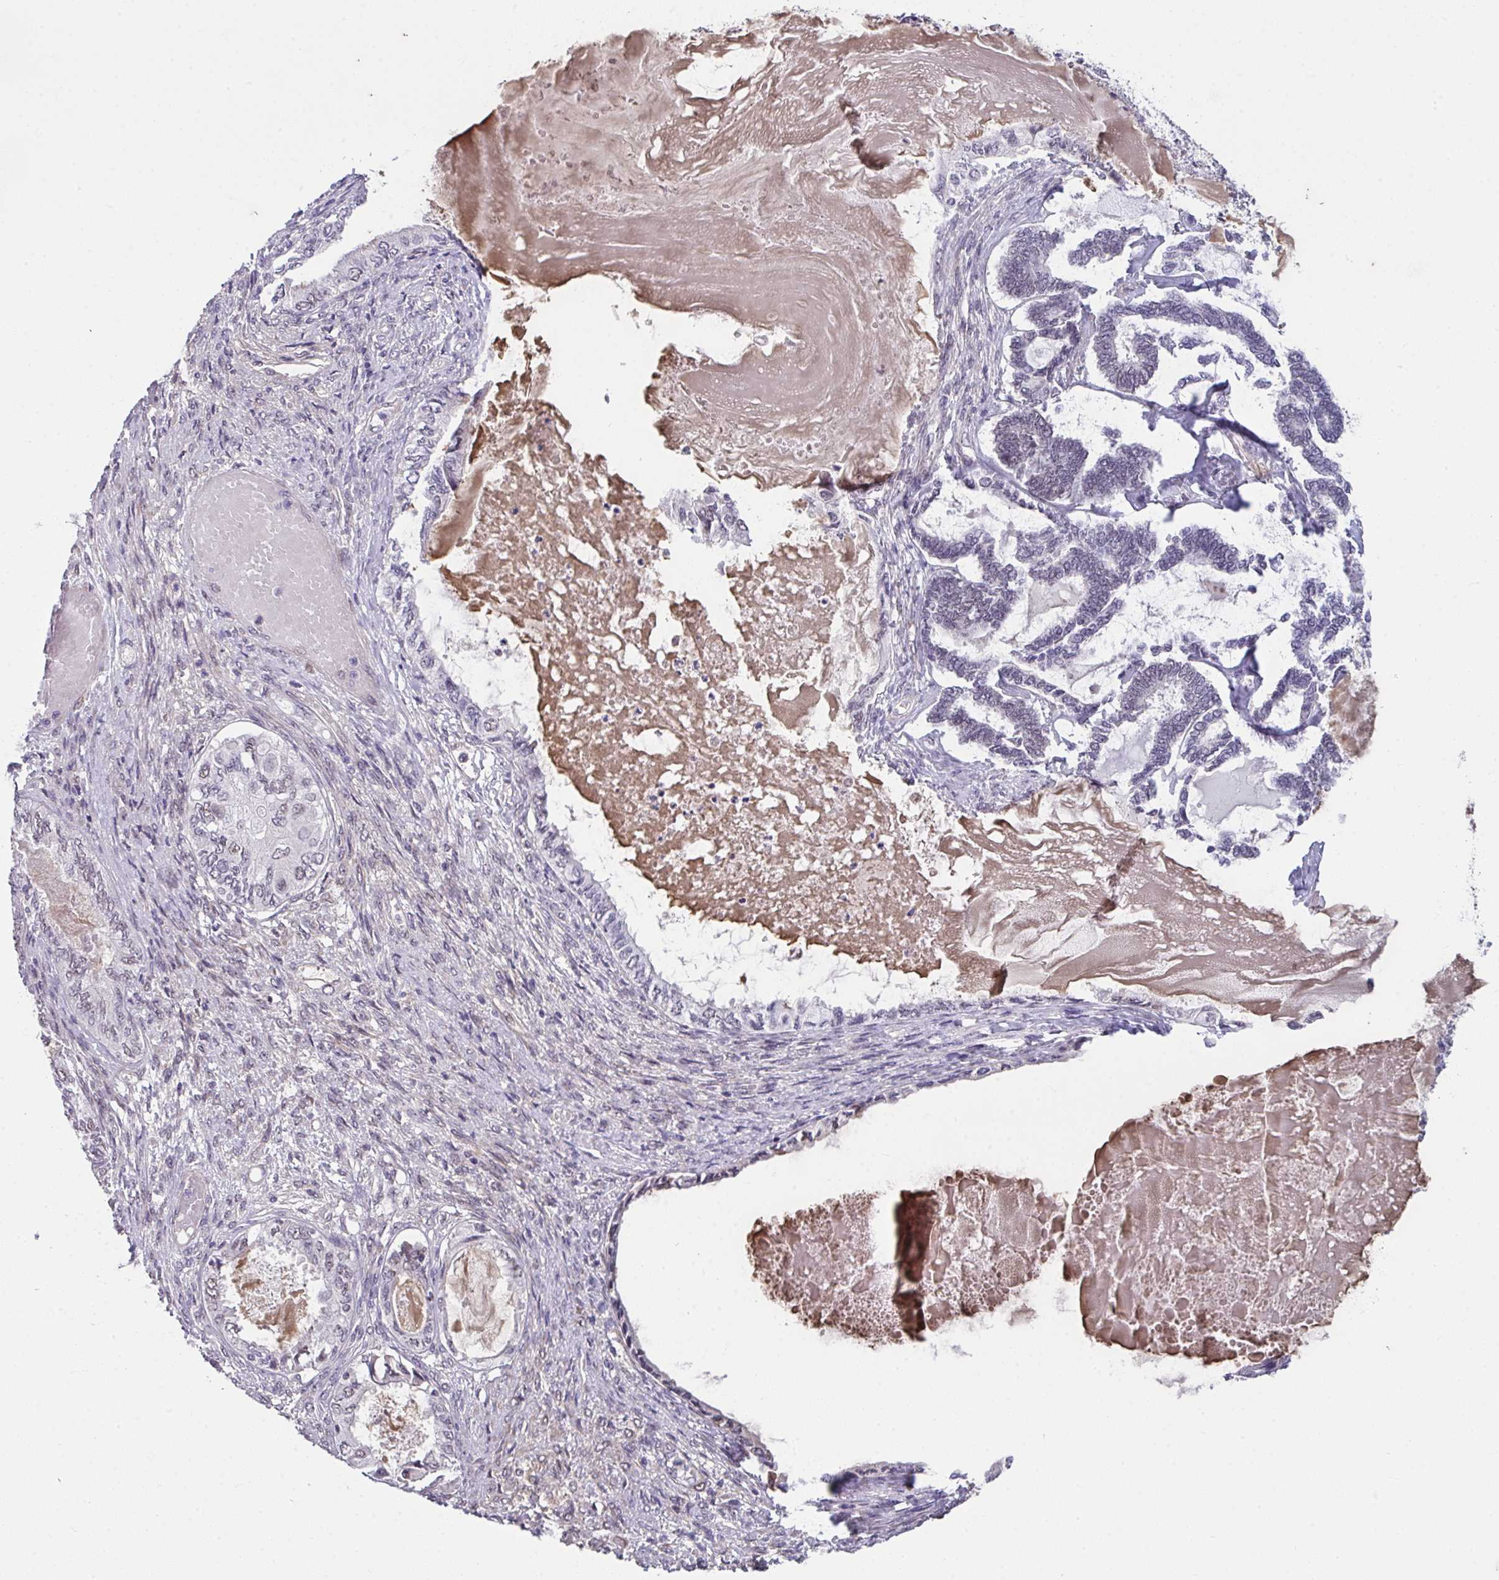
{"staining": {"intensity": "negative", "quantity": "none", "location": "none"}, "tissue": "ovarian cancer", "cell_type": "Tumor cells", "image_type": "cancer", "snomed": [{"axis": "morphology", "description": "Carcinoma, endometroid"}, {"axis": "topography", "description": "Ovary"}], "caption": "Ovarian endometroid carcinoma stained for a protein using immunohistochemistry (IHC) demonstrates no positivity tumor cells.", "gene": "RBBP6", "patient": {"sex": "female", "age": 70}}